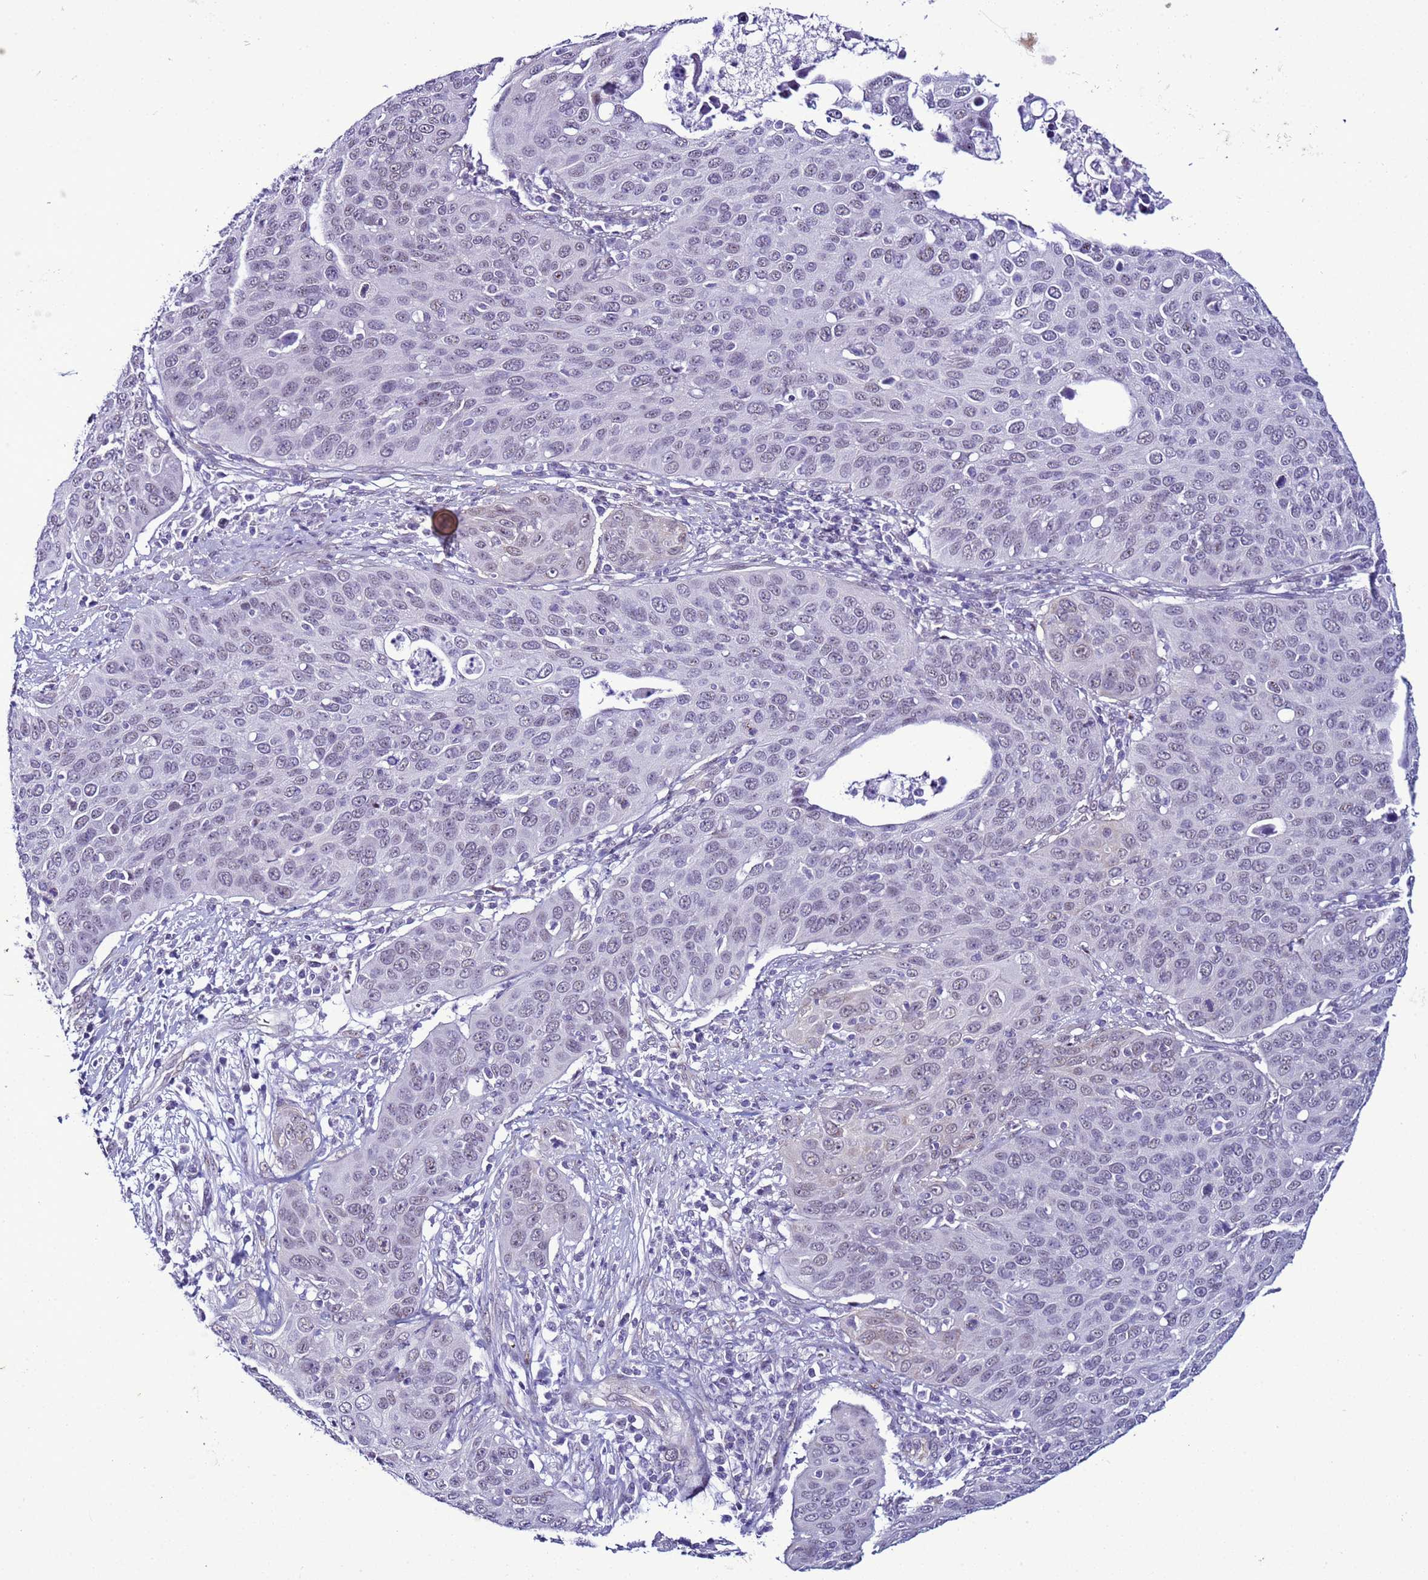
{"staining": {"intensity": "weak", "quantity": "<25%", "location": "nuclear"}, "tissue": "cervical cancer", "cell_type": "Tumor cells", "image_type": "cancer", "snomed": [{"axis": "morphology", "description": "Squamous cell carcinoma, NOS"}, {"axis": "topography", "description": "Cervix"}], "caption": "This is a image of IHC staining of cervical cancer, which shows no positivity in tumor cells.", "gene": "LRRC10B", "patient": {"sex": "female", "age": 36}}